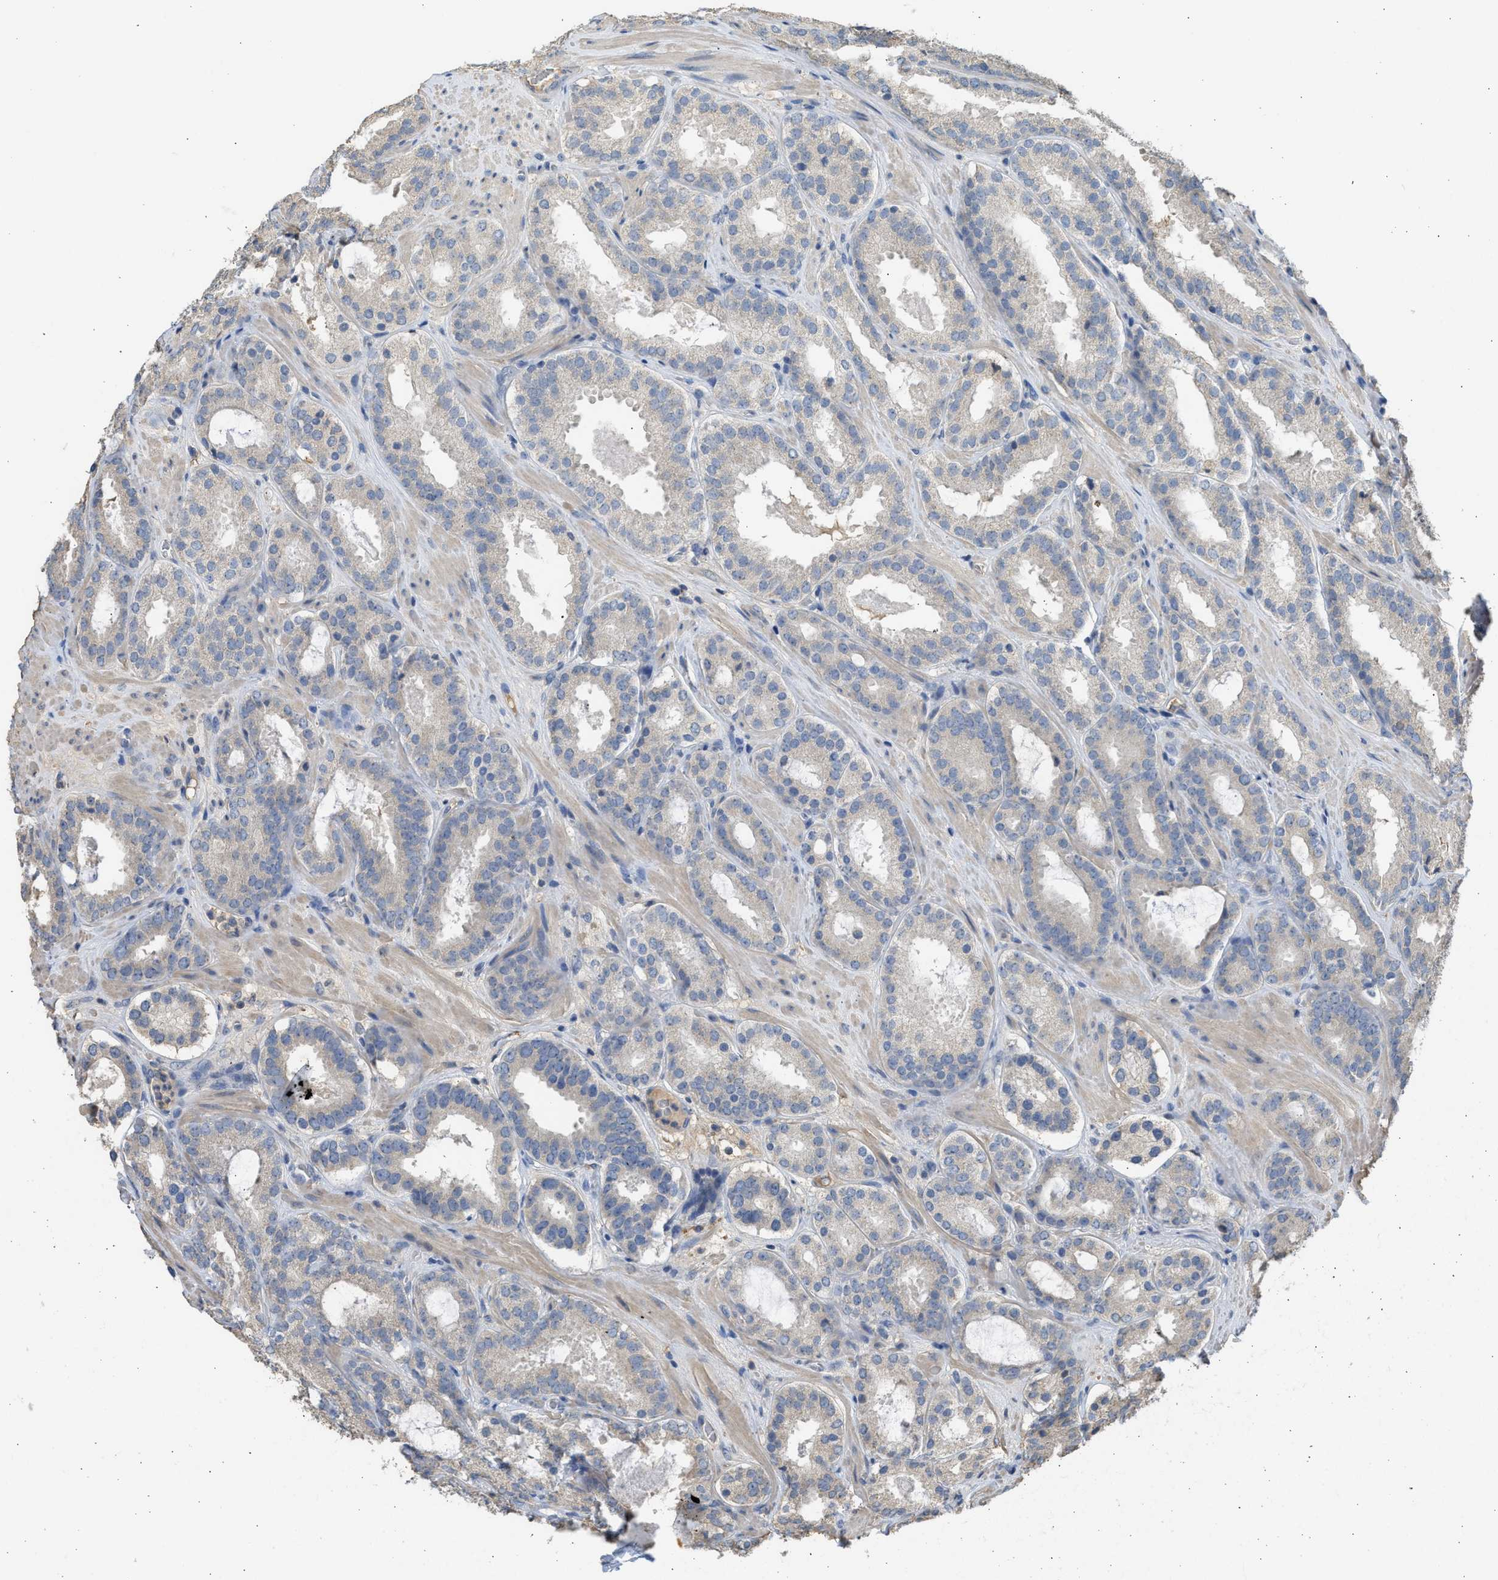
{"staining": {"intensity": "negative", "quantity": "none", "location": "none"}, "tissue": "prostate cancer", "cell_type": "Tumor cells", "image_type": "cancer", "snomed": [{"axis": "morphology", "description": "Adenocarcinoma, Low grade"}, {"axis": "topography", "description": "Prostate"}], "caption": "The image reveals no staining of tumor cells in low-grade adenocarcinoma (prostate).", "gene": "SULT2A1", "patient": {"sex": "male", "age": 69}}